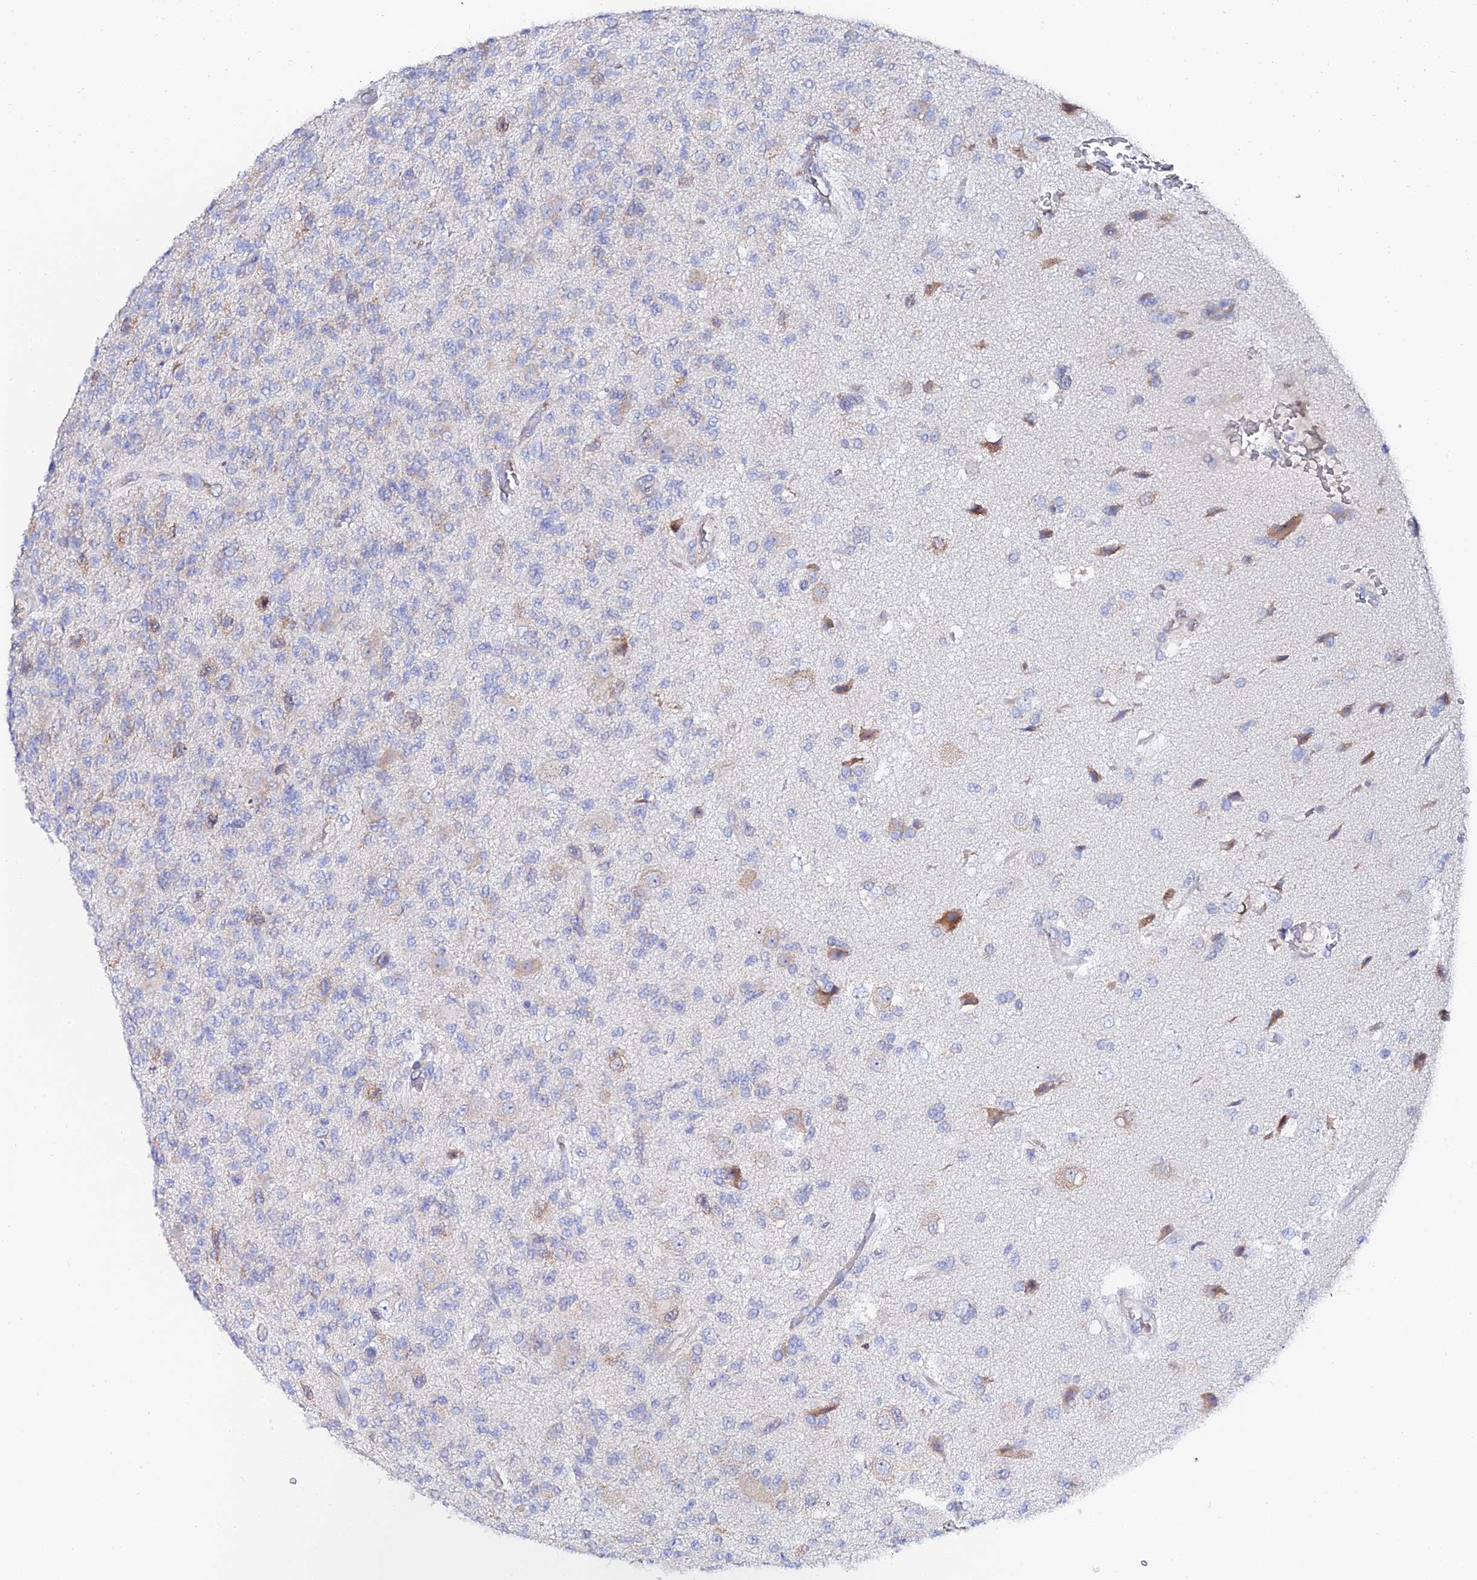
{"staining": {"intensity": "weak", "quantity": "<25%", "location": "cytoplasmic/membranous"}, "tissue": "glioma", "cell_type": "Tumor cells", "image_type": "cancer", "snomed": [{"axis": "morphology", "description": "Glioma, malignant, High grade"}, {"axis": "topography", "description": "Brain"}], "caption": "A high-resolution micrograph shows immunohistochemistry staining of glioma, which displays no significant expression in tumor cells.", "gene": "PTTG1", "patient": {"sex": "male", "age": 56}}